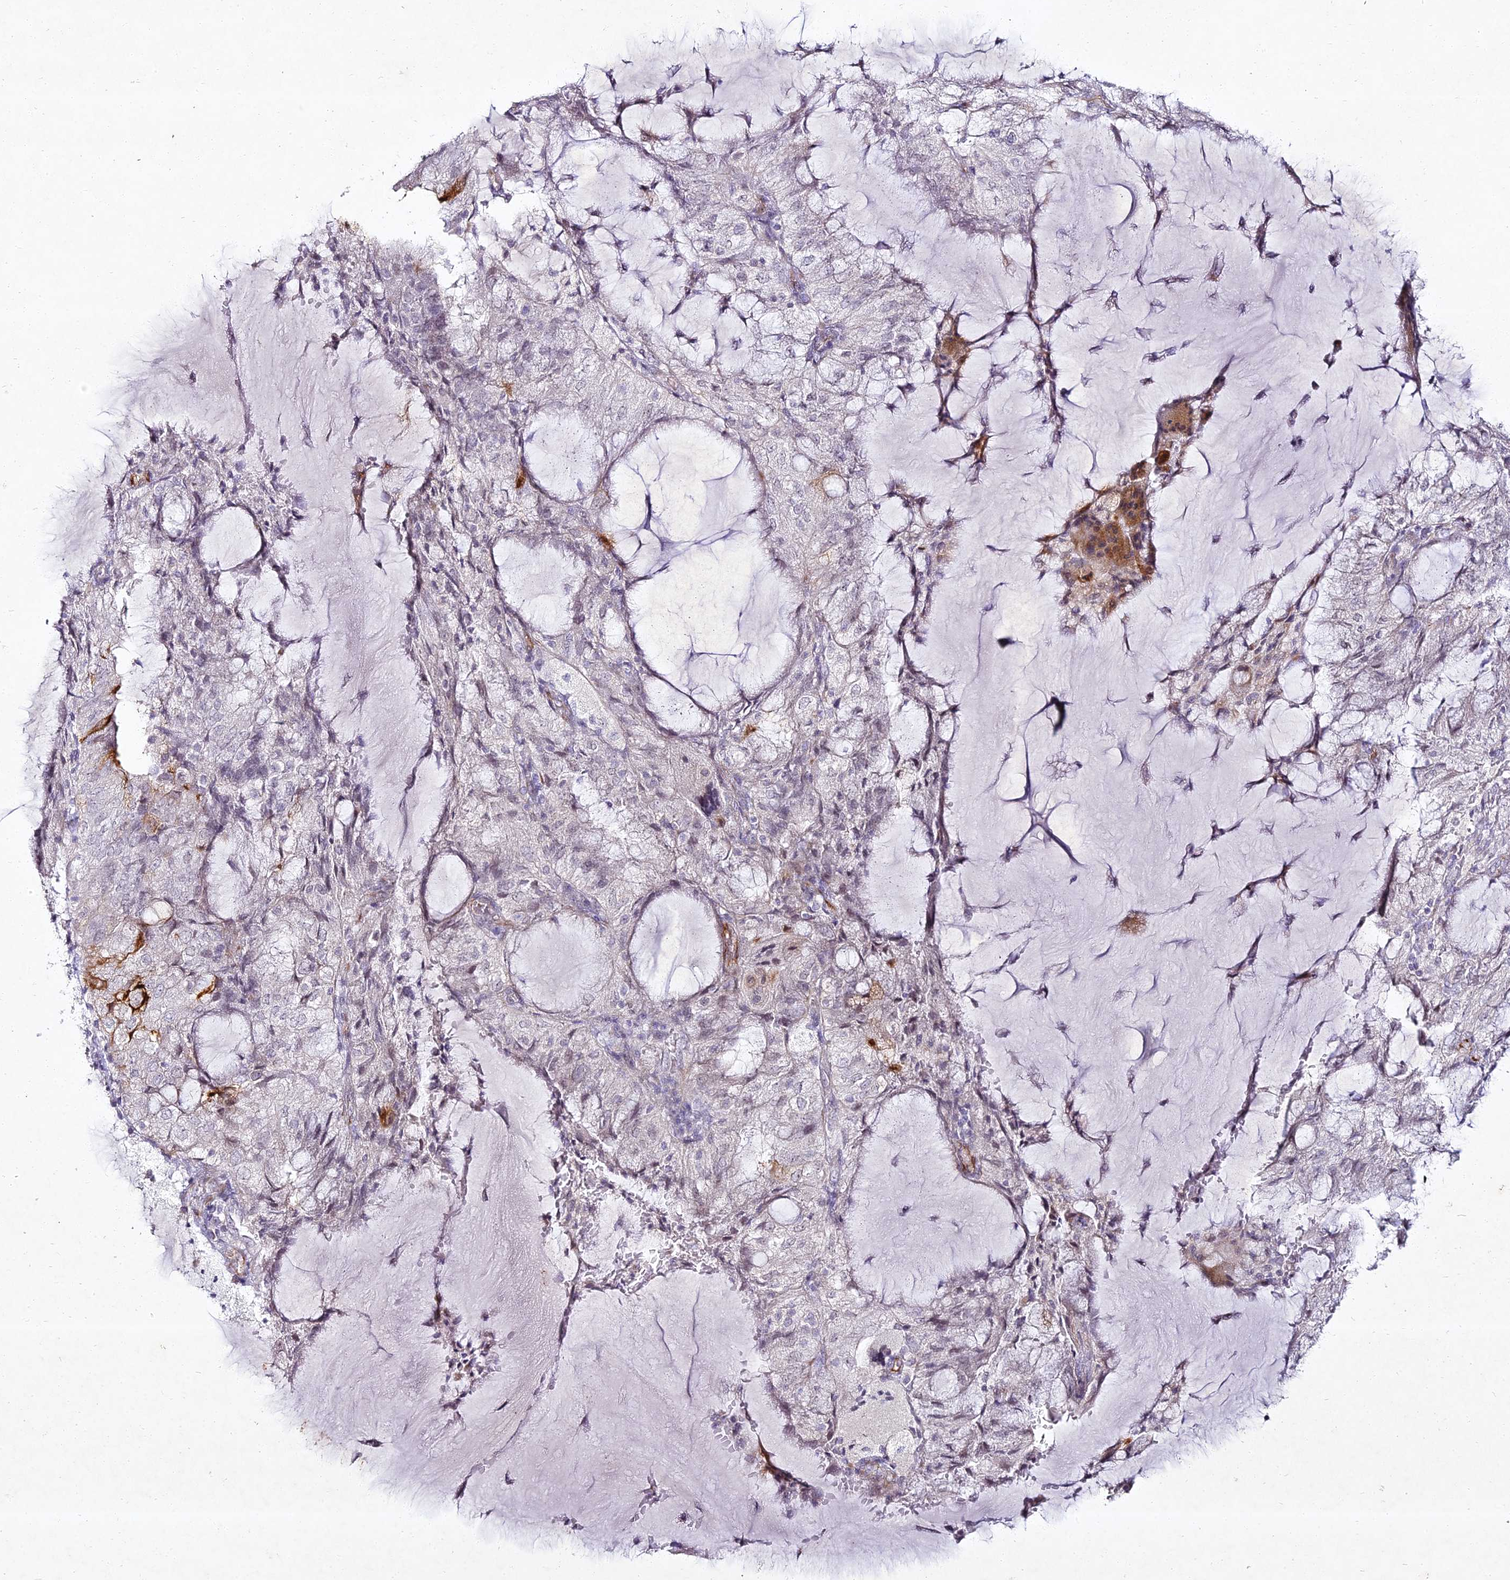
{"staining": {"intensity": "strong", "quantity": "25%-75%", "location": "cytoplasmic/membranous"}, "tissue": "endometrial cancer", "cell_type": "Tumor cells", "image_type": "cancer", "snomed": [{"axis": "morphology", "description": "Adenocarcinoma, NOS"}, {"axis": "topography", "description": "Endometrium"}], "caption": "Endometrial adenocarcinoma stained with a brown dye displays strong cytoplasmic/membranous positive staining in approximately 25%-75% of tumor cells.", "gene": "ALPG", "patient": {"sex": "female", "age": 81}}